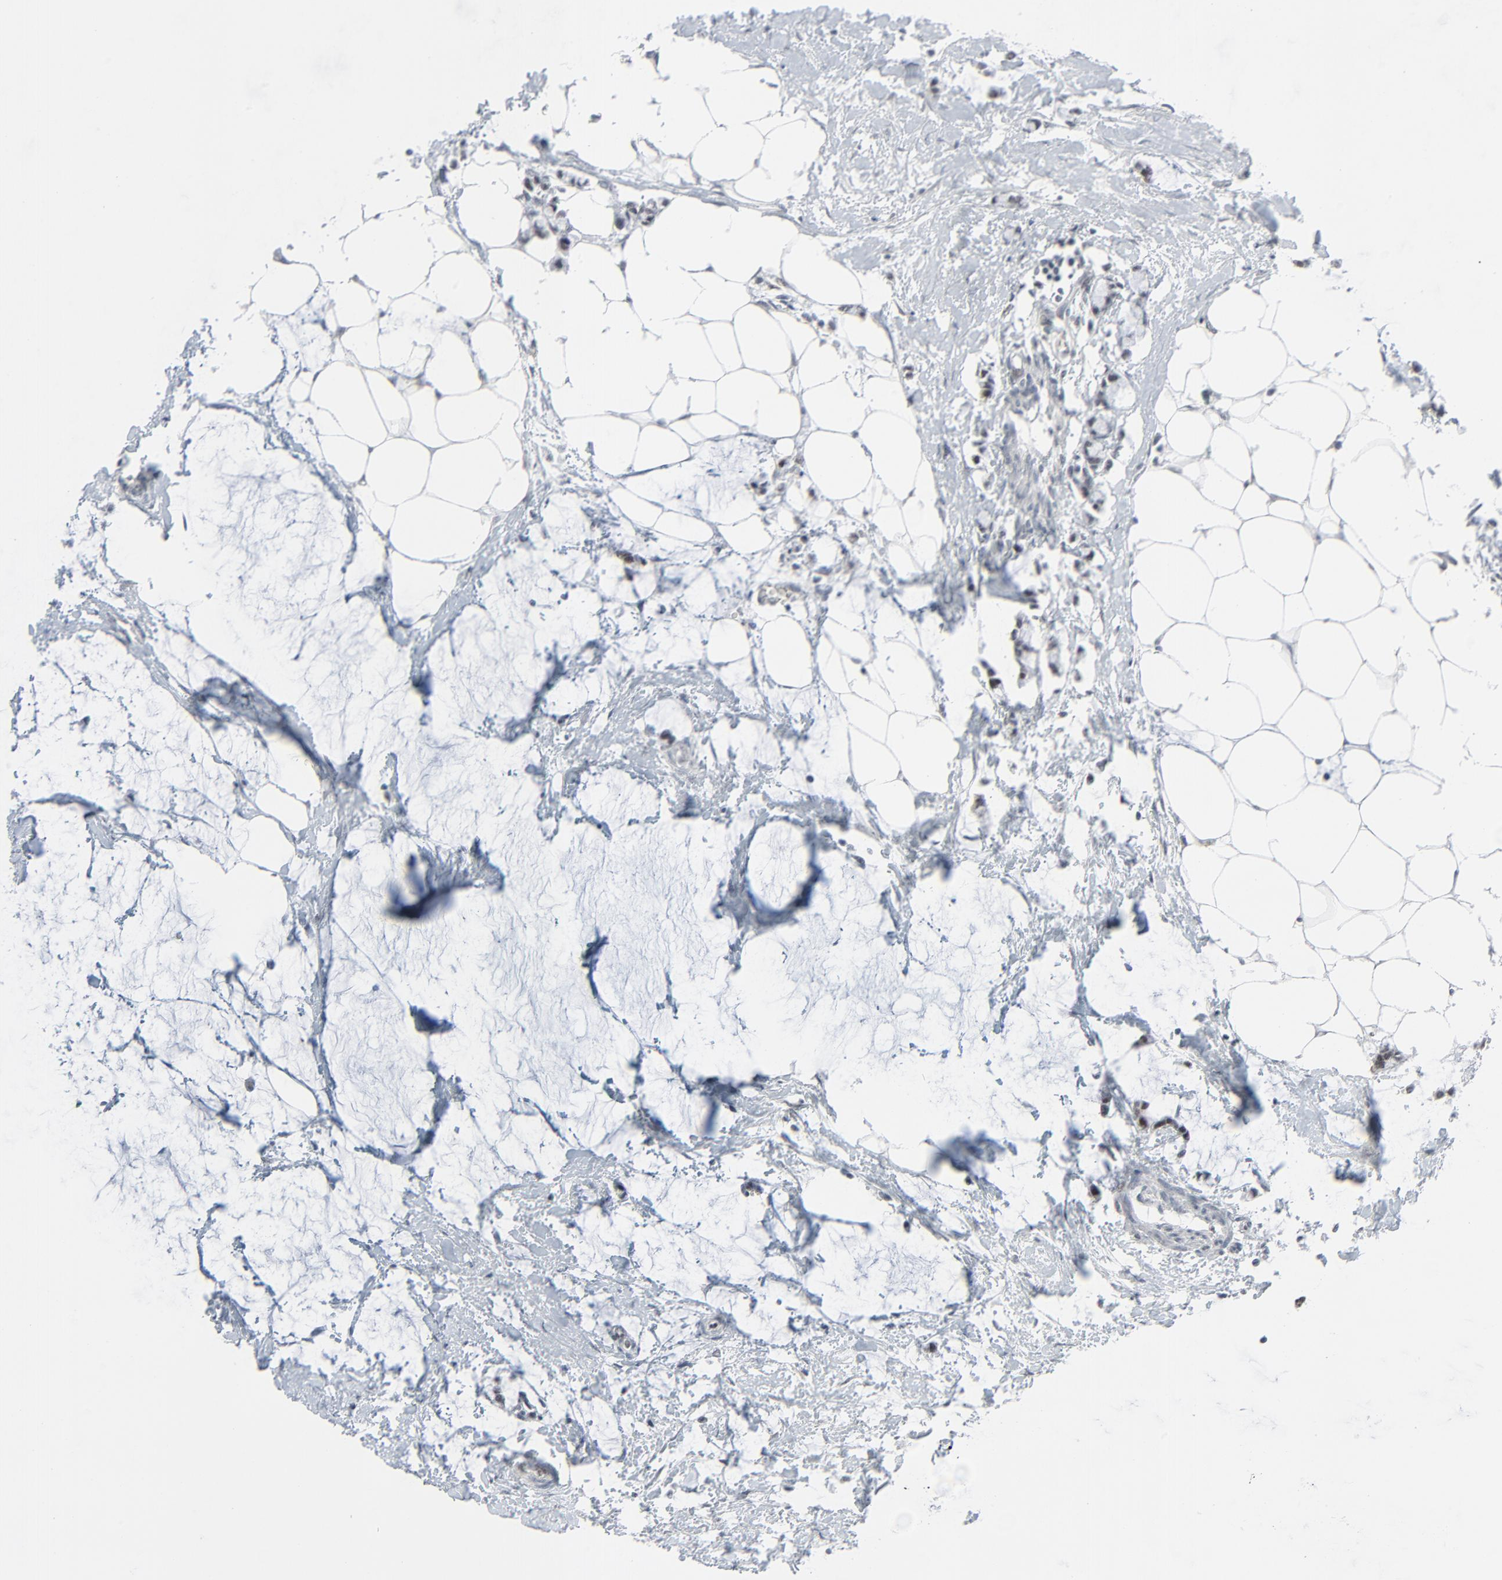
{"staining": {"intensity": "moderate", "quantity": "25%-75%", "location": "nuclear"}, "tissue": "colorectal cancer", "cell_type": "Tumor cells", "image_type": "cancer", "snomed": [{"axis": "morphology", "description": "Normal tissue, NOS"}, {"axis": "morphology", "description": "Adenocarcinoma, NOS"}, {"axis": "topography", "description": "Colon"}, {"axis": "topography", "description": "Peripheral nerve tissue"}], "caption": "Tumor cells show medium levels of moderate nuclear staining in approximately 25%-75% of cells in colorectal cancer.", "gene": "FBXO28", "patient": {"sex": "male", "age": 14}}